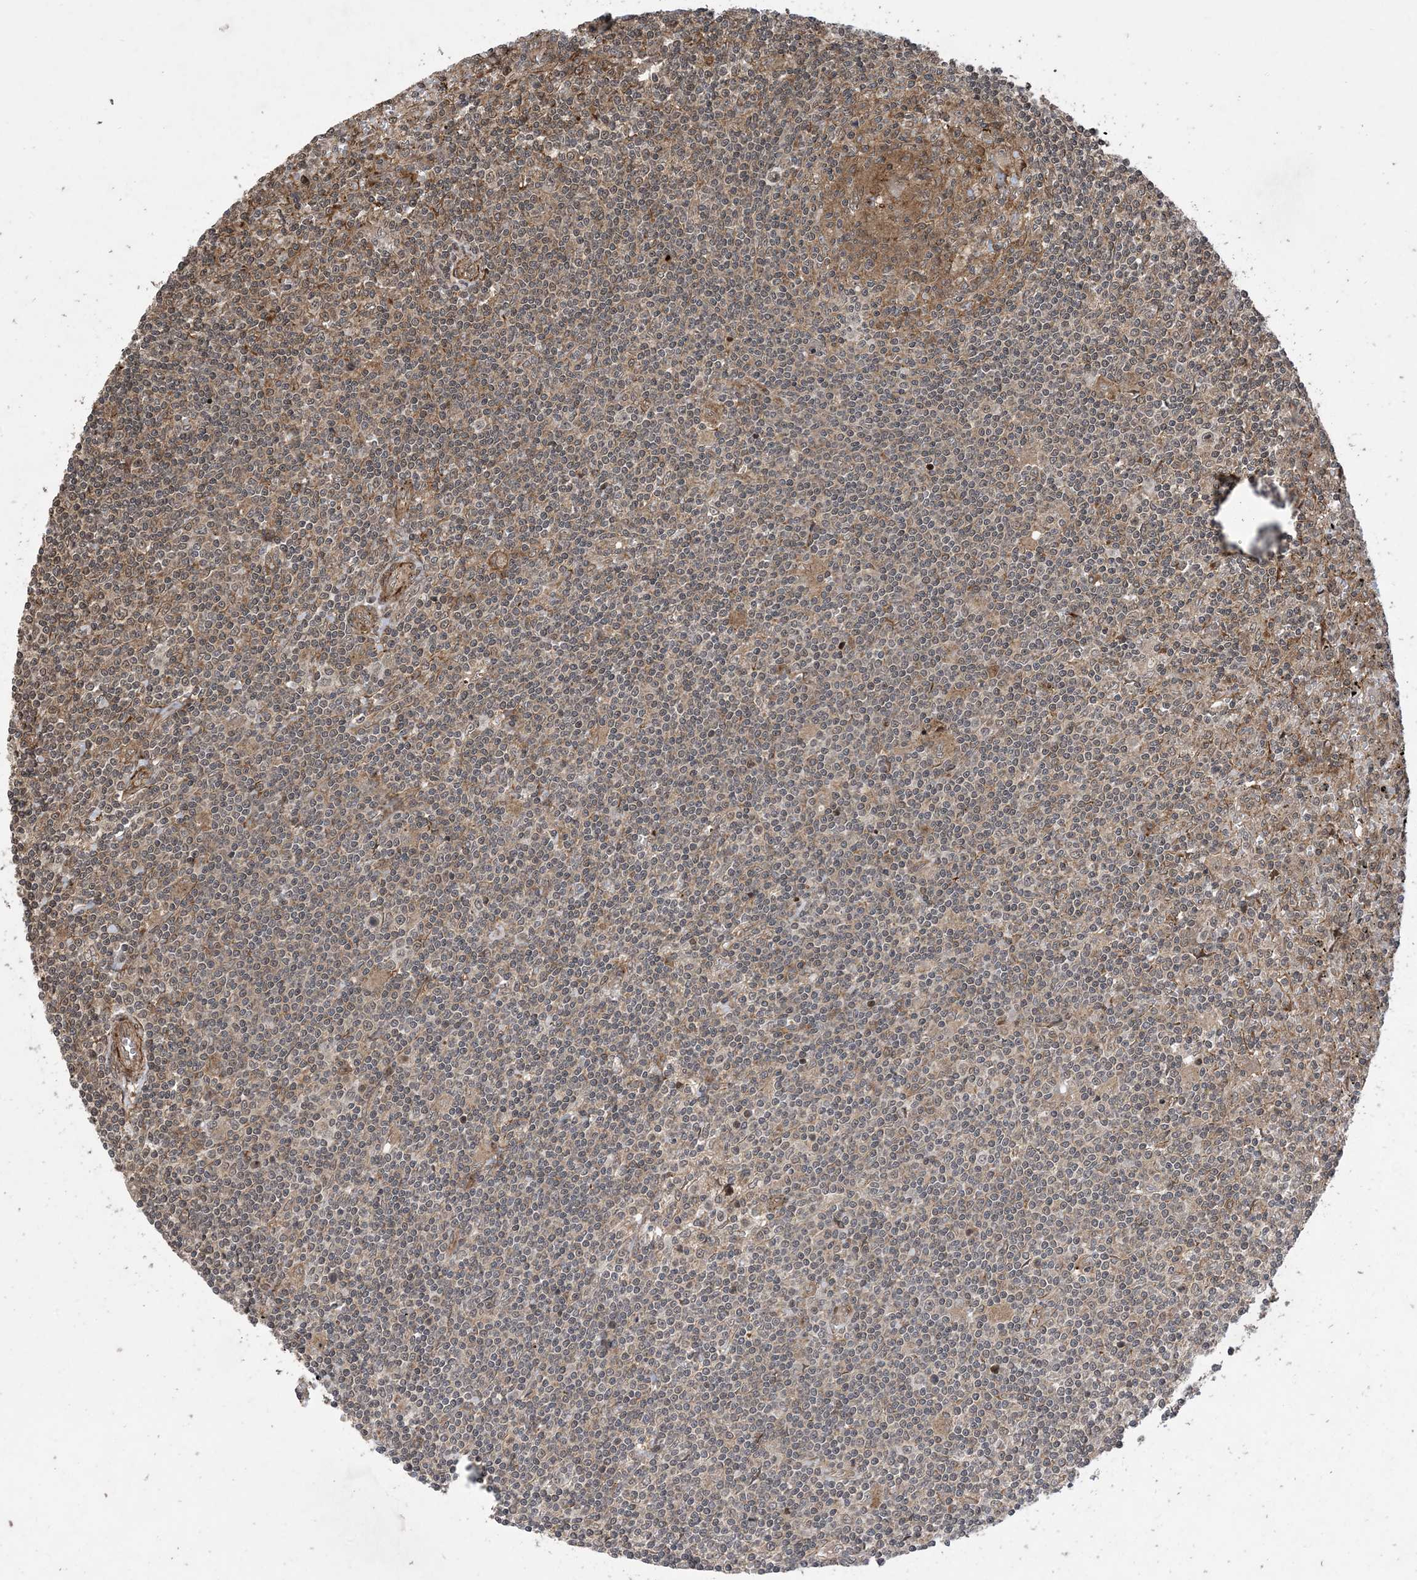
{"staining": {"intensity": "weak", "quantity": "25%-75%", "location": "cytoplasmic/membranous"}, "tissue": "lymphoma", "cell_type": "Tumor cells", "image_type": "cancer", "snomed": [{"axis": "morphology", "description": "Malignant lymphoma, non-Hodgkin's type, Low grade"}, {"axis": "topography", "description": "Spleen"}], "caption": "Malignant lymphoma, non-Hodgkin's type (low-grade) tissue displays weak cytoplasmic/membranous positivity in about 25%-75% of tumor cells, visualized by immunohistochemistry. The staining is performed using DAB (3,3'-diaminobenzidine) brown chromogen to label protein expression. The nuclei are counter-stained blue using hematoxylin.", "gene": "ZNF511", "patient": {"sex": "male", "age": 76}}